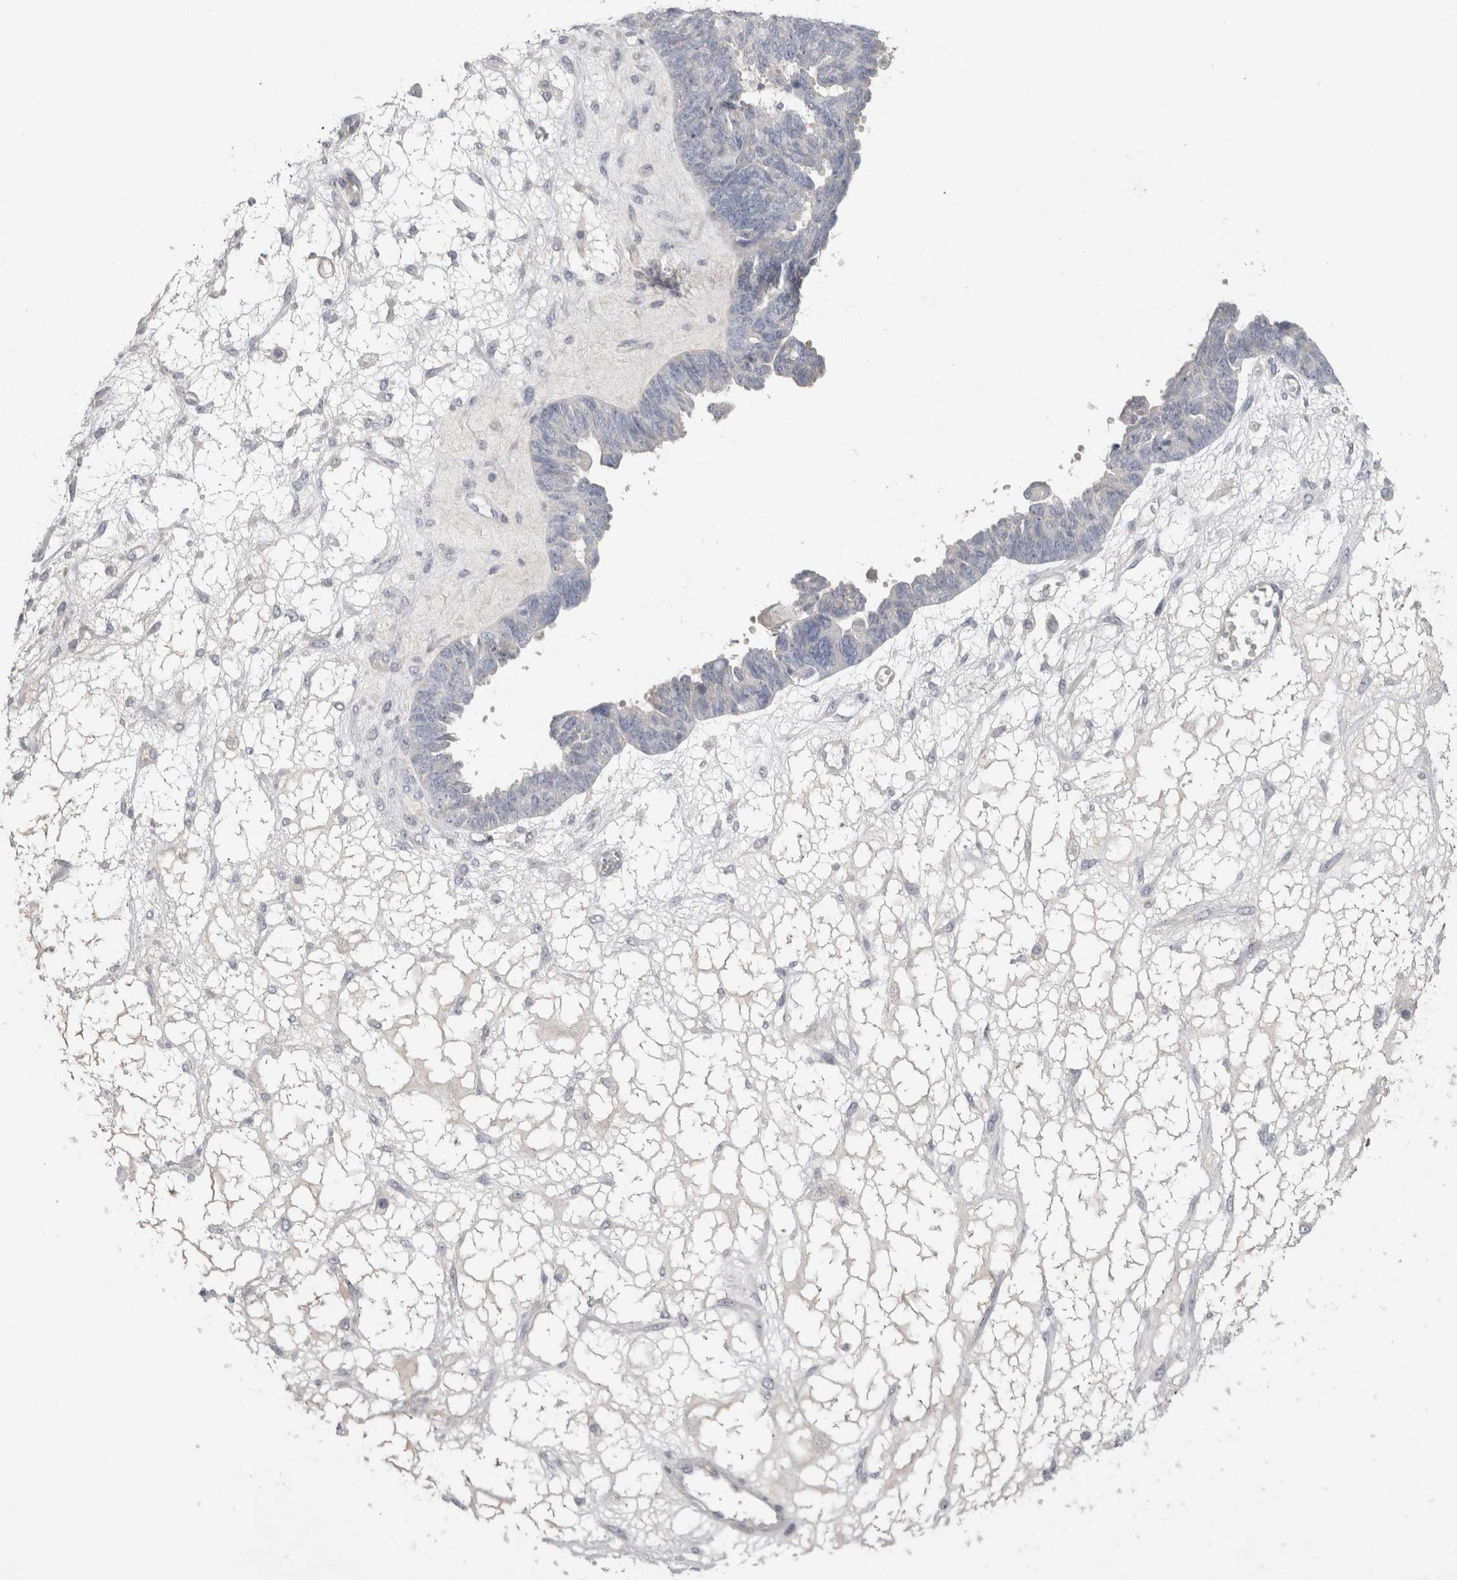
{"staining": {"intensity": "negative", "quantity": "none", "location": "none"}, "tissue": "ovarian cancer", "cell_type": "Tumor cells", "image_type": "cancer", "snomed": [{"axis": "morphology", "description": "Cystadenocarcinoma, serous, NOS"}, {"axis": "topography", "description": "Ovary"}], "caption": "Immunohistochemistry (IHC) photomicrograph of neoplastic tissue: human ovarian serous cystadenocarcinoma stained with DAB (3,3'-diaminobenzidine) shows no significant protein positivity in tumor cells. The staining was performed using DAB to visualize the protein expression in brown, while the nuclei were stained in blue with hematoxylin (Magnification: 20x).", "gene": "ENPP7", "patient": {"sex": "female", "age": 79}}